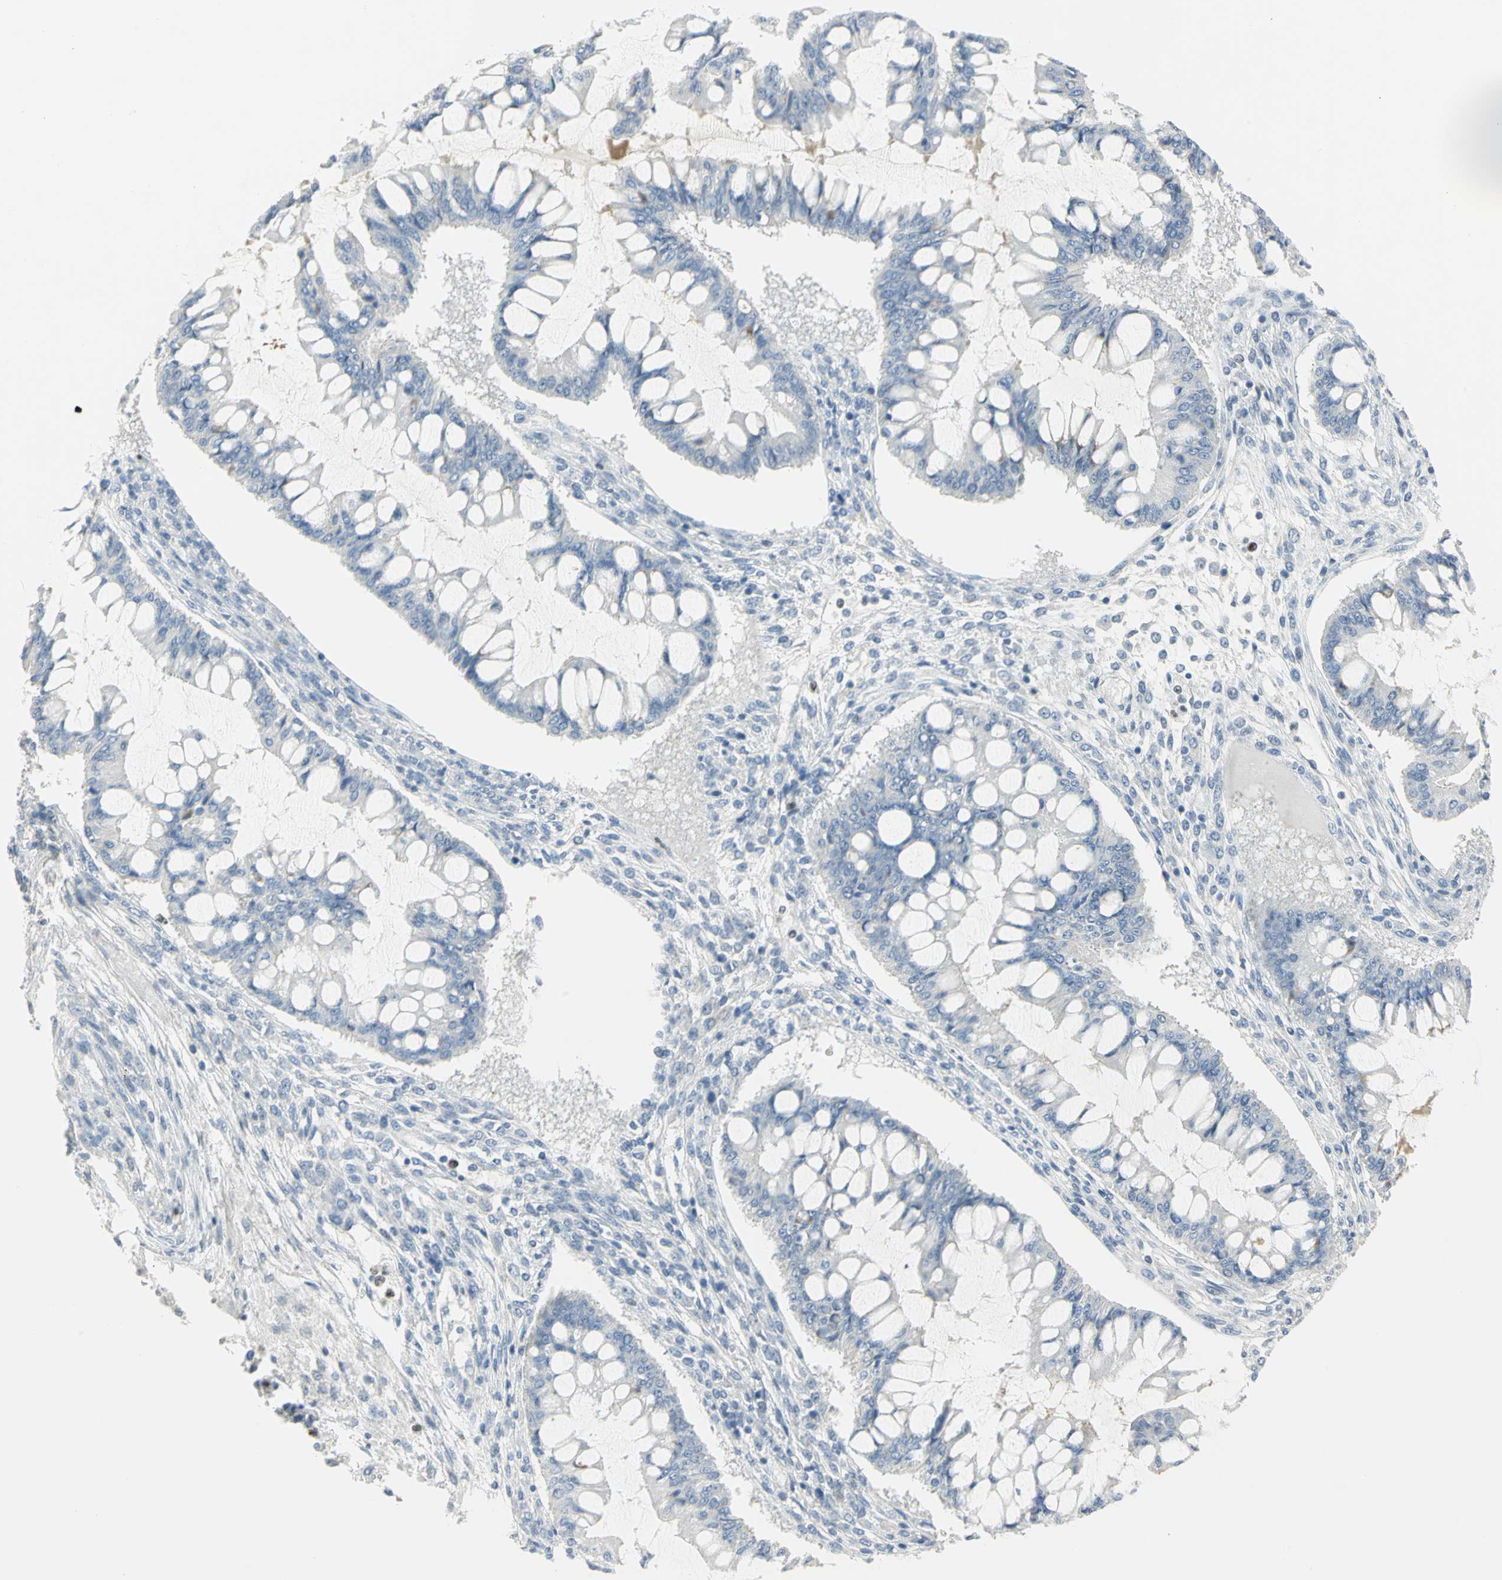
{"staining": {"intensity": "negative", "quantity": "none", "location": "none"}, "tissue": "ovarian cancer", "cell_type": "Tumor cells", "image_type": "cancer", "snomed": [{"axis": "morphology", "description": "Cystadenocarcinoma, mucinous, NOS"}, {"axis": "topography", "description": "Ovary"}], "caption": "A photomicrograph of ovarian cancer (mucinous cystadenocarcinoma) stained for a protein reveals no brown staining in tumor cells.", "gene": "BCL6", "patient": {"sex": "female", "age": 73}}